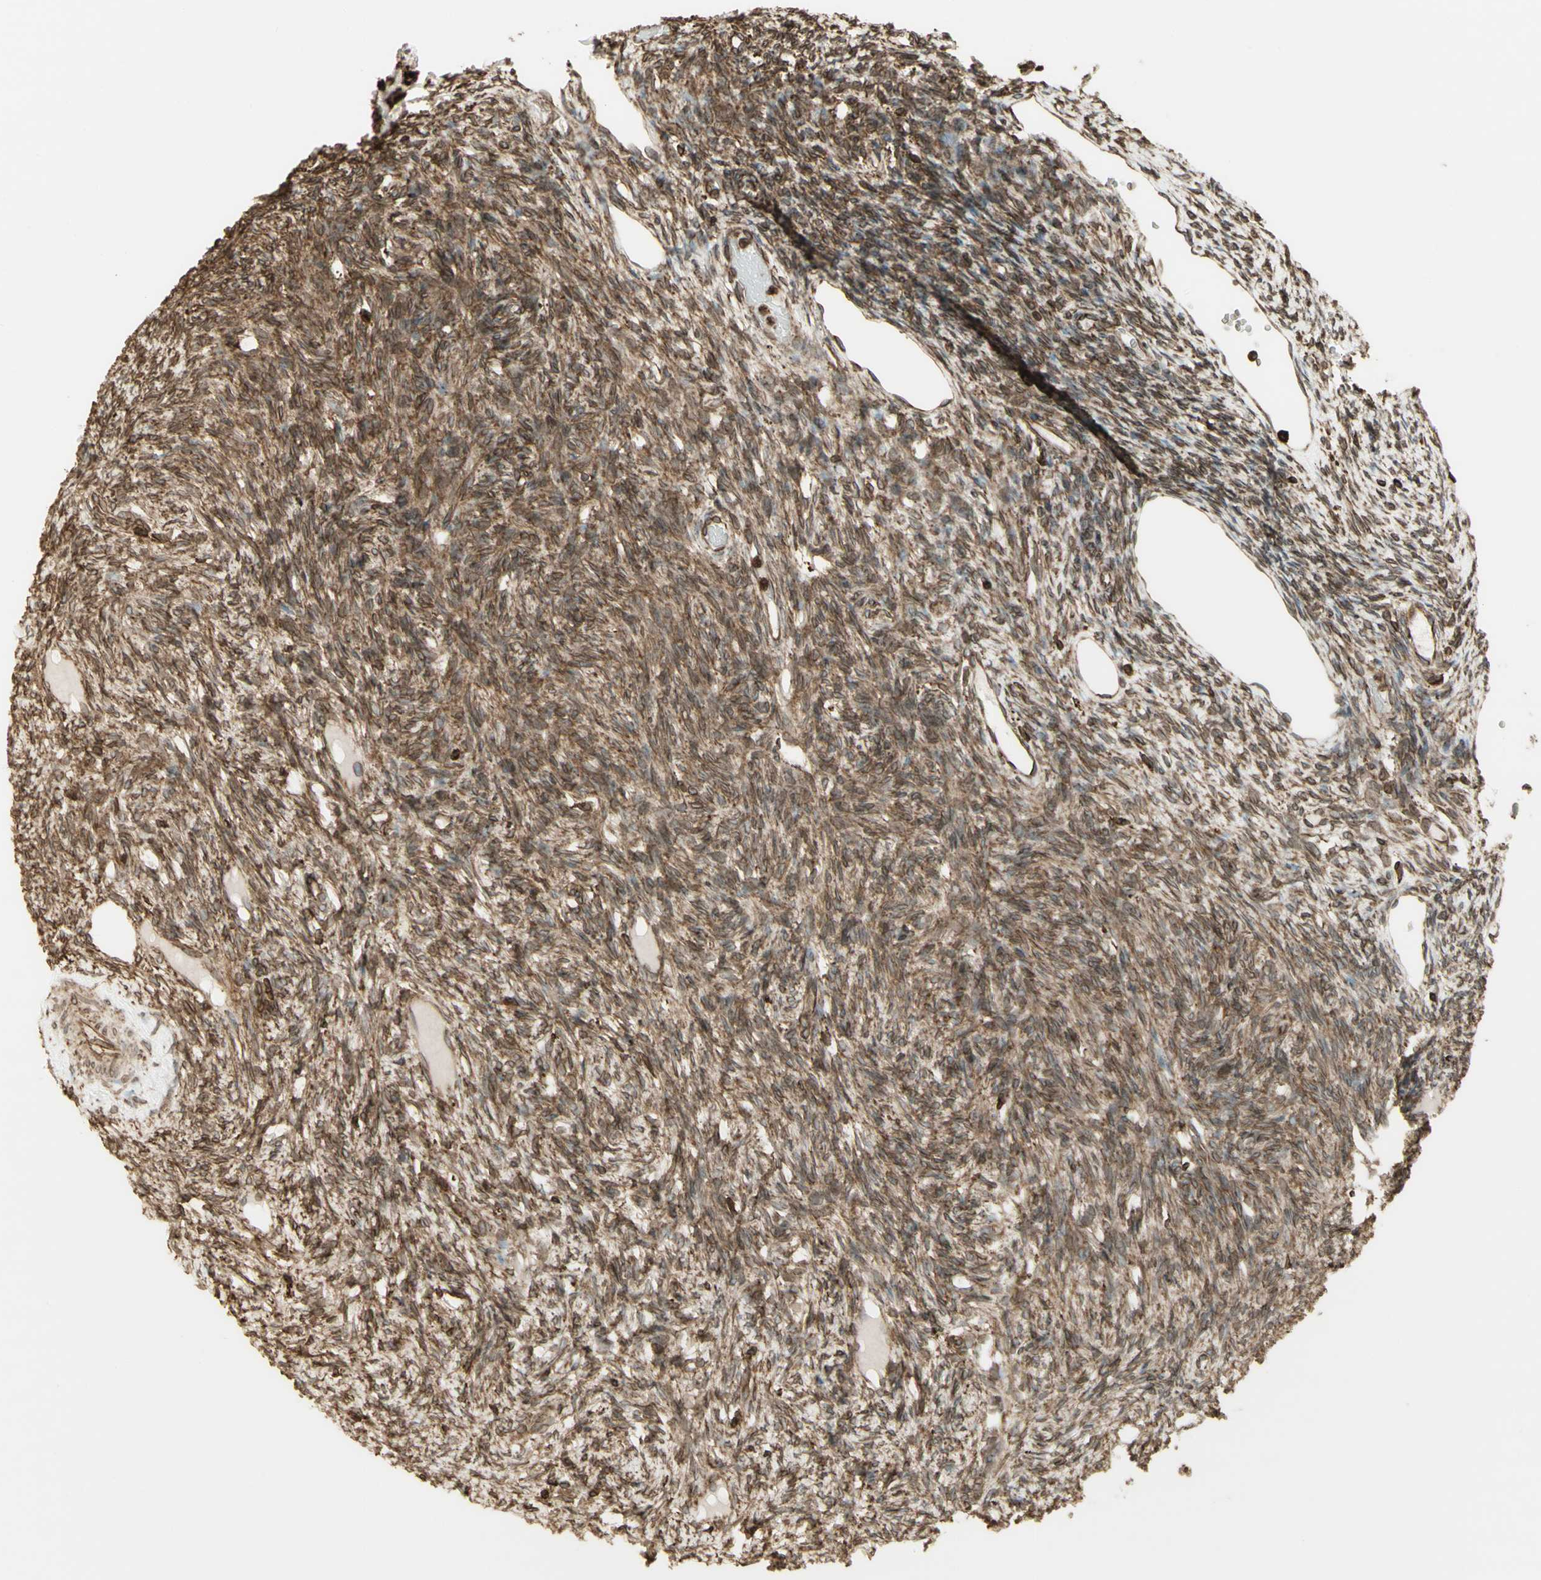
{"staining": {"intensity": "moderate", "quantity": ">75%", "location": "cytoplasmic/membranous"}, "tissue": "ovary", "cell_type": "Ovarian stroma cells", "image_type": "normal", "snomed": [{"axis": "morphology", "description": "Normal tissue, NOS"}, {"axis": "topography", "description": "Ovary"}], "caption": "Ovary stained for a protein (brown) shows moderate cytoplasmic/membranous positive expression in about >75% of ovarian stroma cells.", "gene": "CANX", "patient": {"sex": "female", "age": 33}}